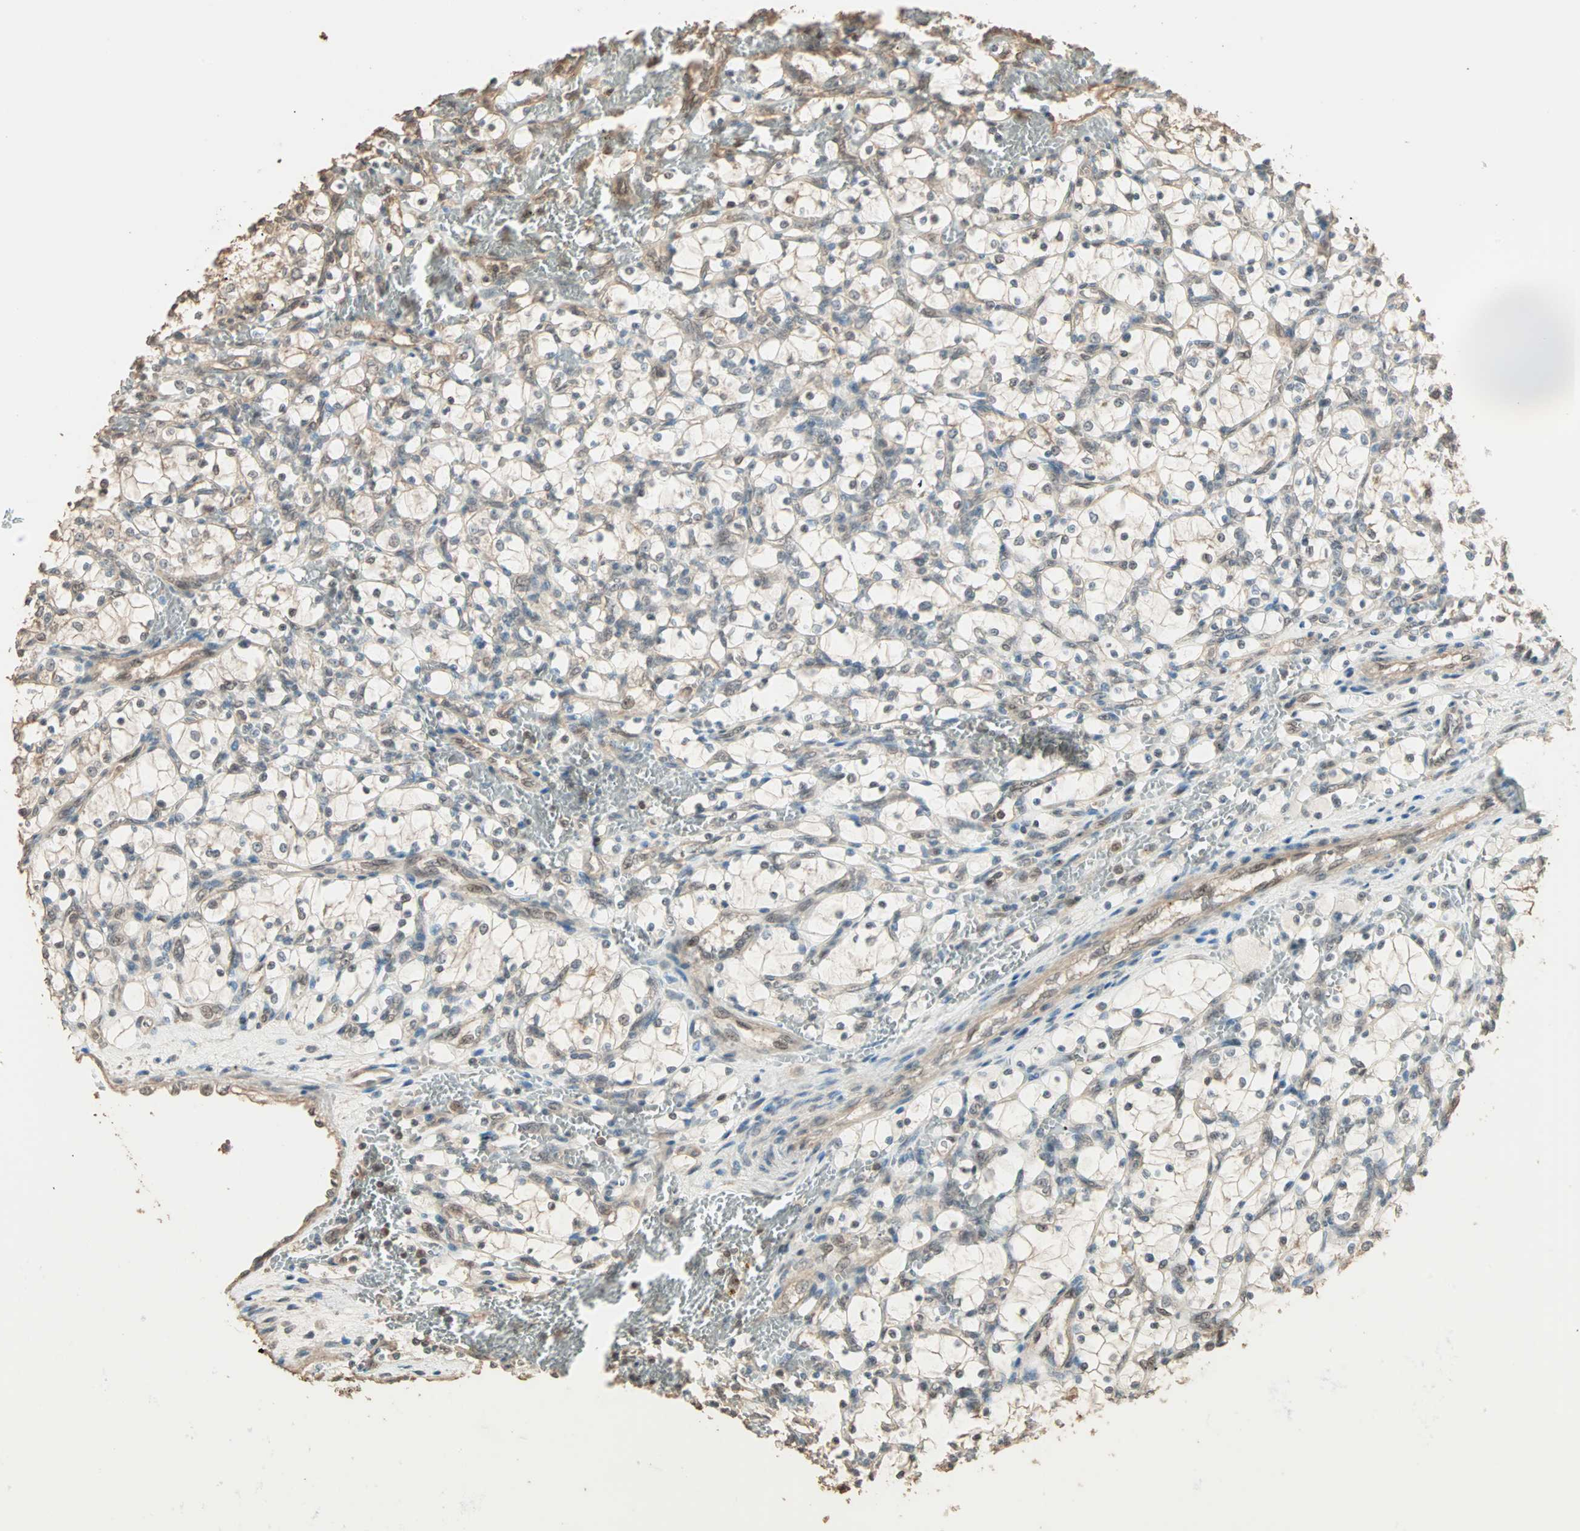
{"staining": {"intensity": "weak", "quantity": "25%-75%", "location": "cytoplasmic/membranous"}, "tissue": "renal cancer", "cell_type": "Tumor cells", "image_type": "cancer", "snomed": [{"axis": "morphology", "description": "Adenocarcinoma, NOS"}, {"axis": "topography", "description": "Kidney"}], "caption": "Weak cytoplasmic/membranous staining for a protein is appreciated in about 25%-75% of tumor cells of renal cancer using IHC.", "gene": "ZBTB33", "patient": {"sex": "female", "age": 69}}